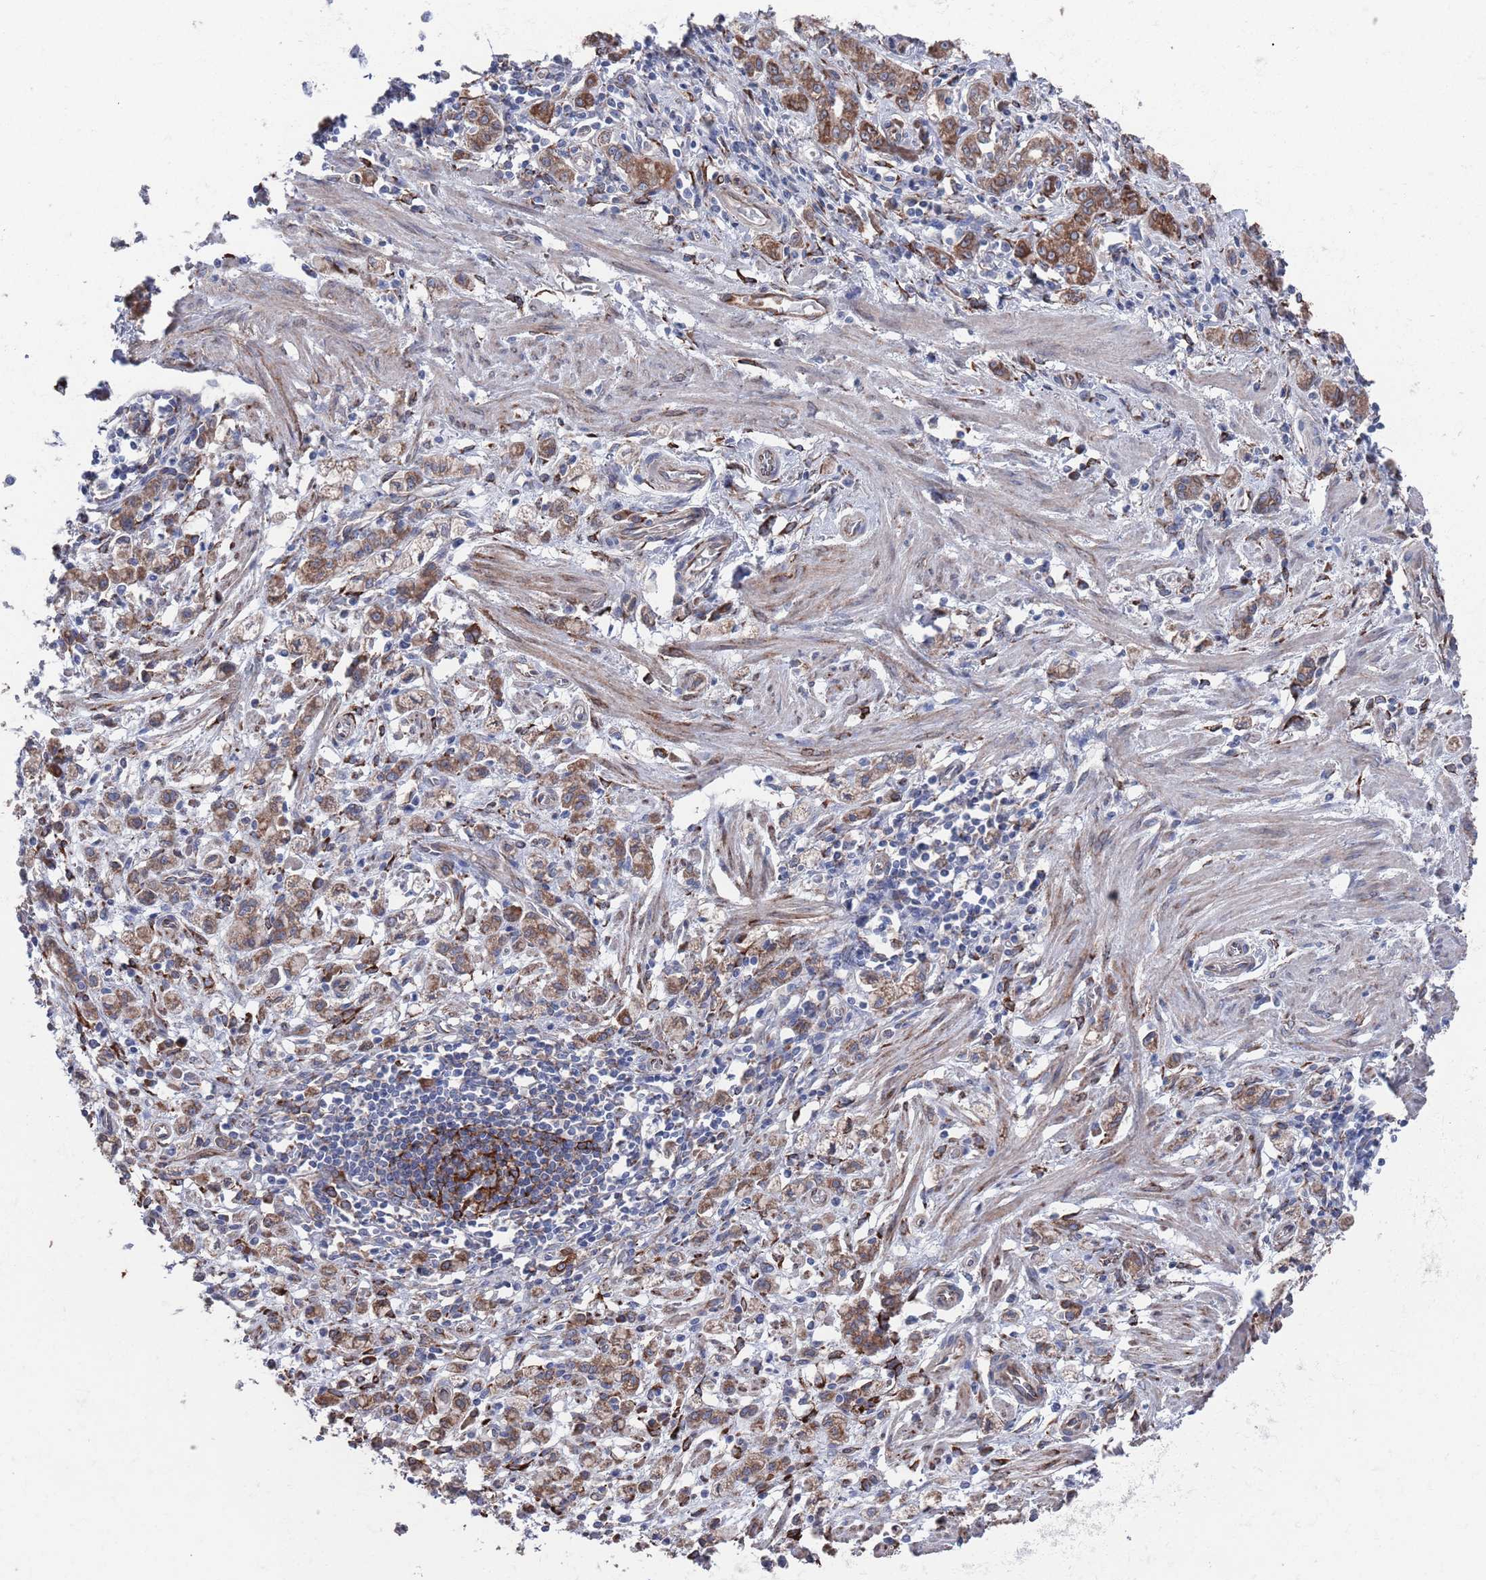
{"staining": {"intensity": "moderate", "quantity": ">75%", "location": "cytoplasmic/membranous"}, "tissue": "stomach cancer", "cell_type": "Tumor cells", "image_type": "cancer", "snomed": [{"axis": "morphology", "description": "Adenocarcinoma, NOS"}, {"axis": "topography", "description": "Stomach"}], "caption": "Tumor cells display medium levels of moderate cytoplasmic/membranous expression in about >75% of cells in stomach cancer.", "gene": "CCDC106", "patient": {"sex": "male", "age": 77}}